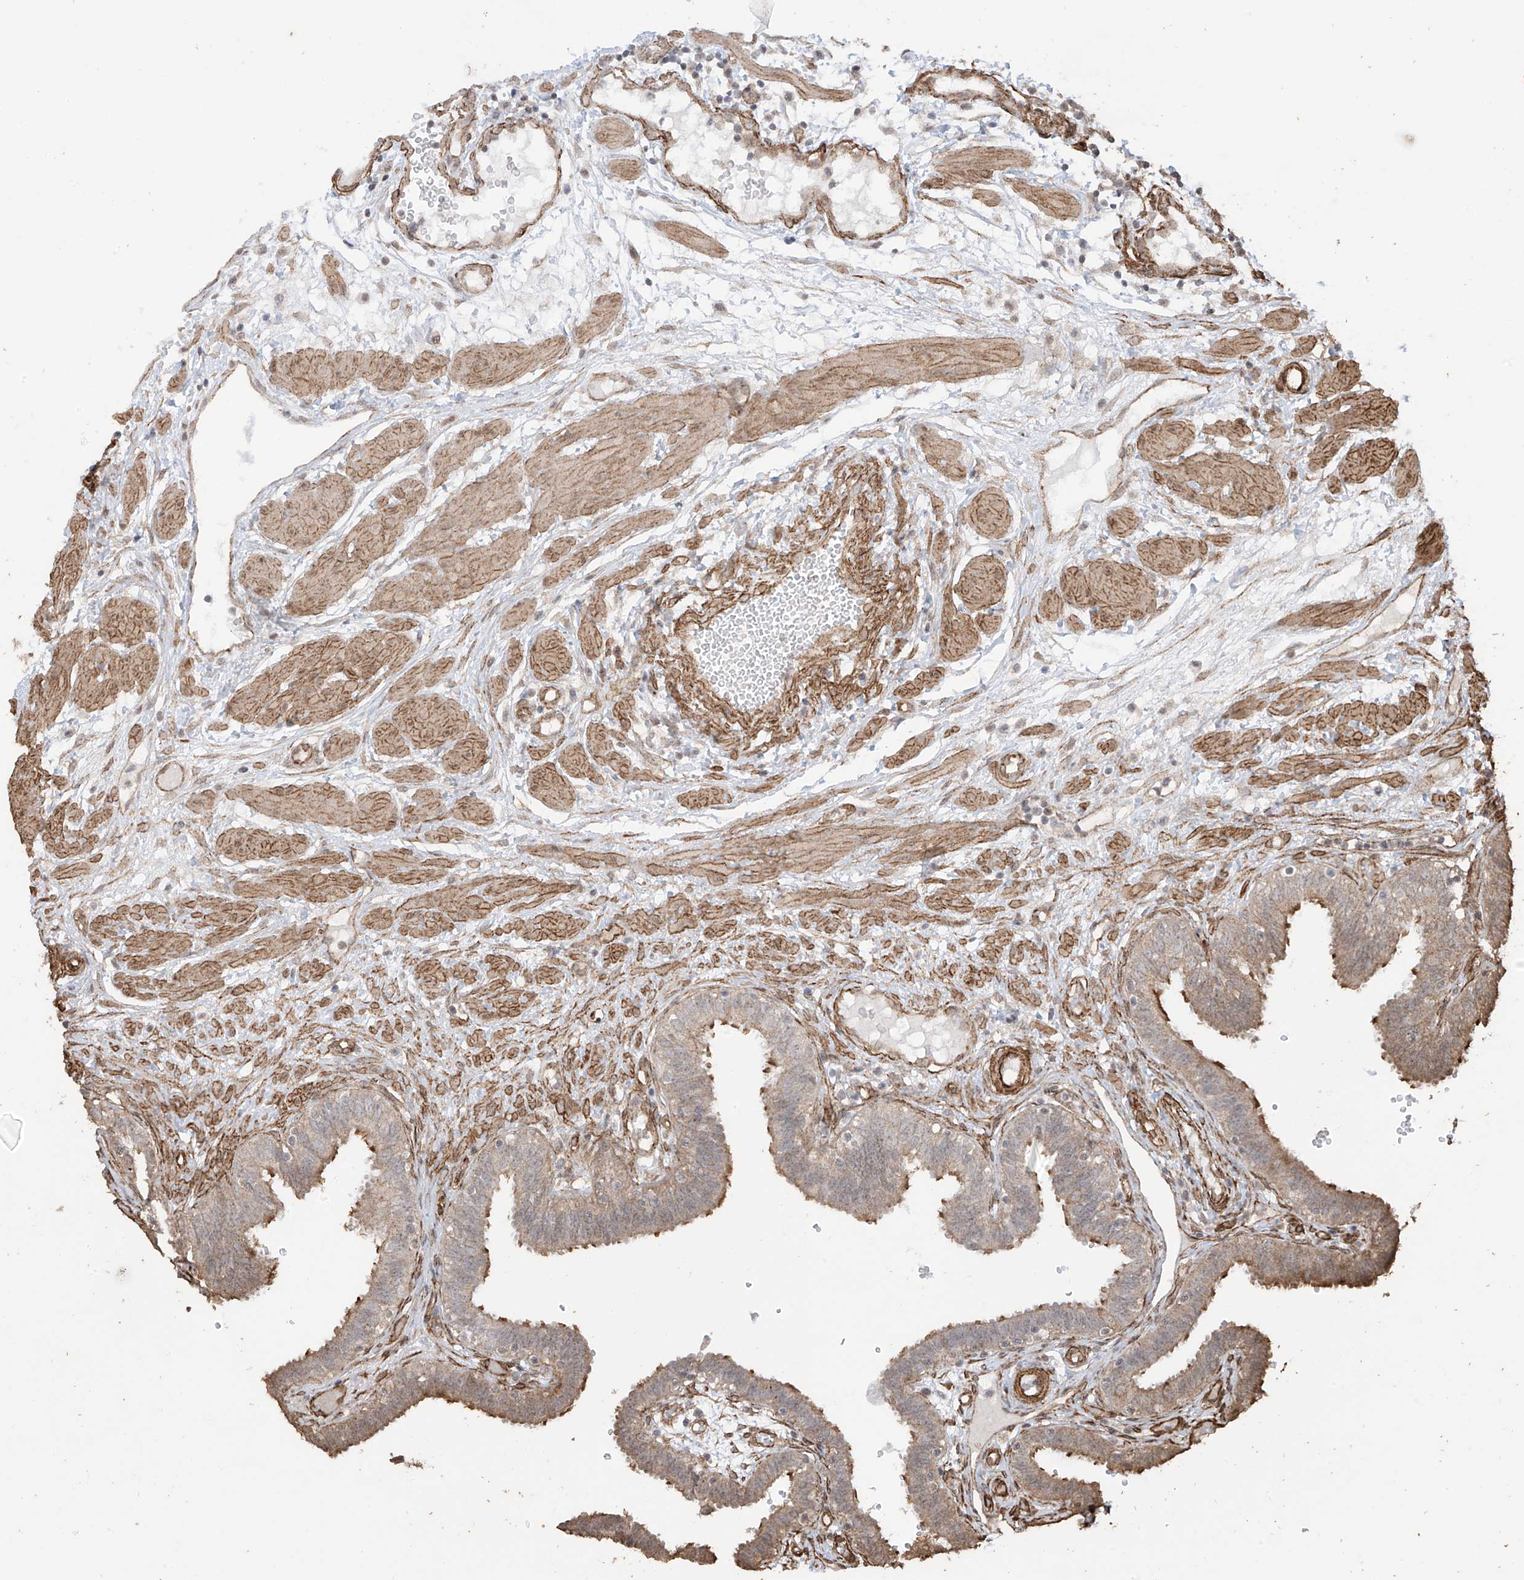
{"staining": {"intensity": "moderate", "quantity": "25%-75%", "location": "cytoplasmic/membranous"}, "tissue": "fallopian tube", "cell_type": "Glandular cells", "image_type": "normal", "snomed": [{"axis": "morphology", "description": "Normal tissue, NOS"}, {"axis": "topography", "description": "Fallopian tube"}, {"axis": "topography", "description": "Placenta"}], "caption": "Protein expression analysis of unremarkable human fallopian tube reveals moderate cytoplasmic/membranous positivity in about 25%-75% of glandular cells. (Stains: DAB (3,3'-diaminobenzidine) in brown, nuclei in blue, Microscopy: brightfield microscopy at high magnification).", "gene": "TTLL5", "patient": {"sex": "female", "age": 32}}